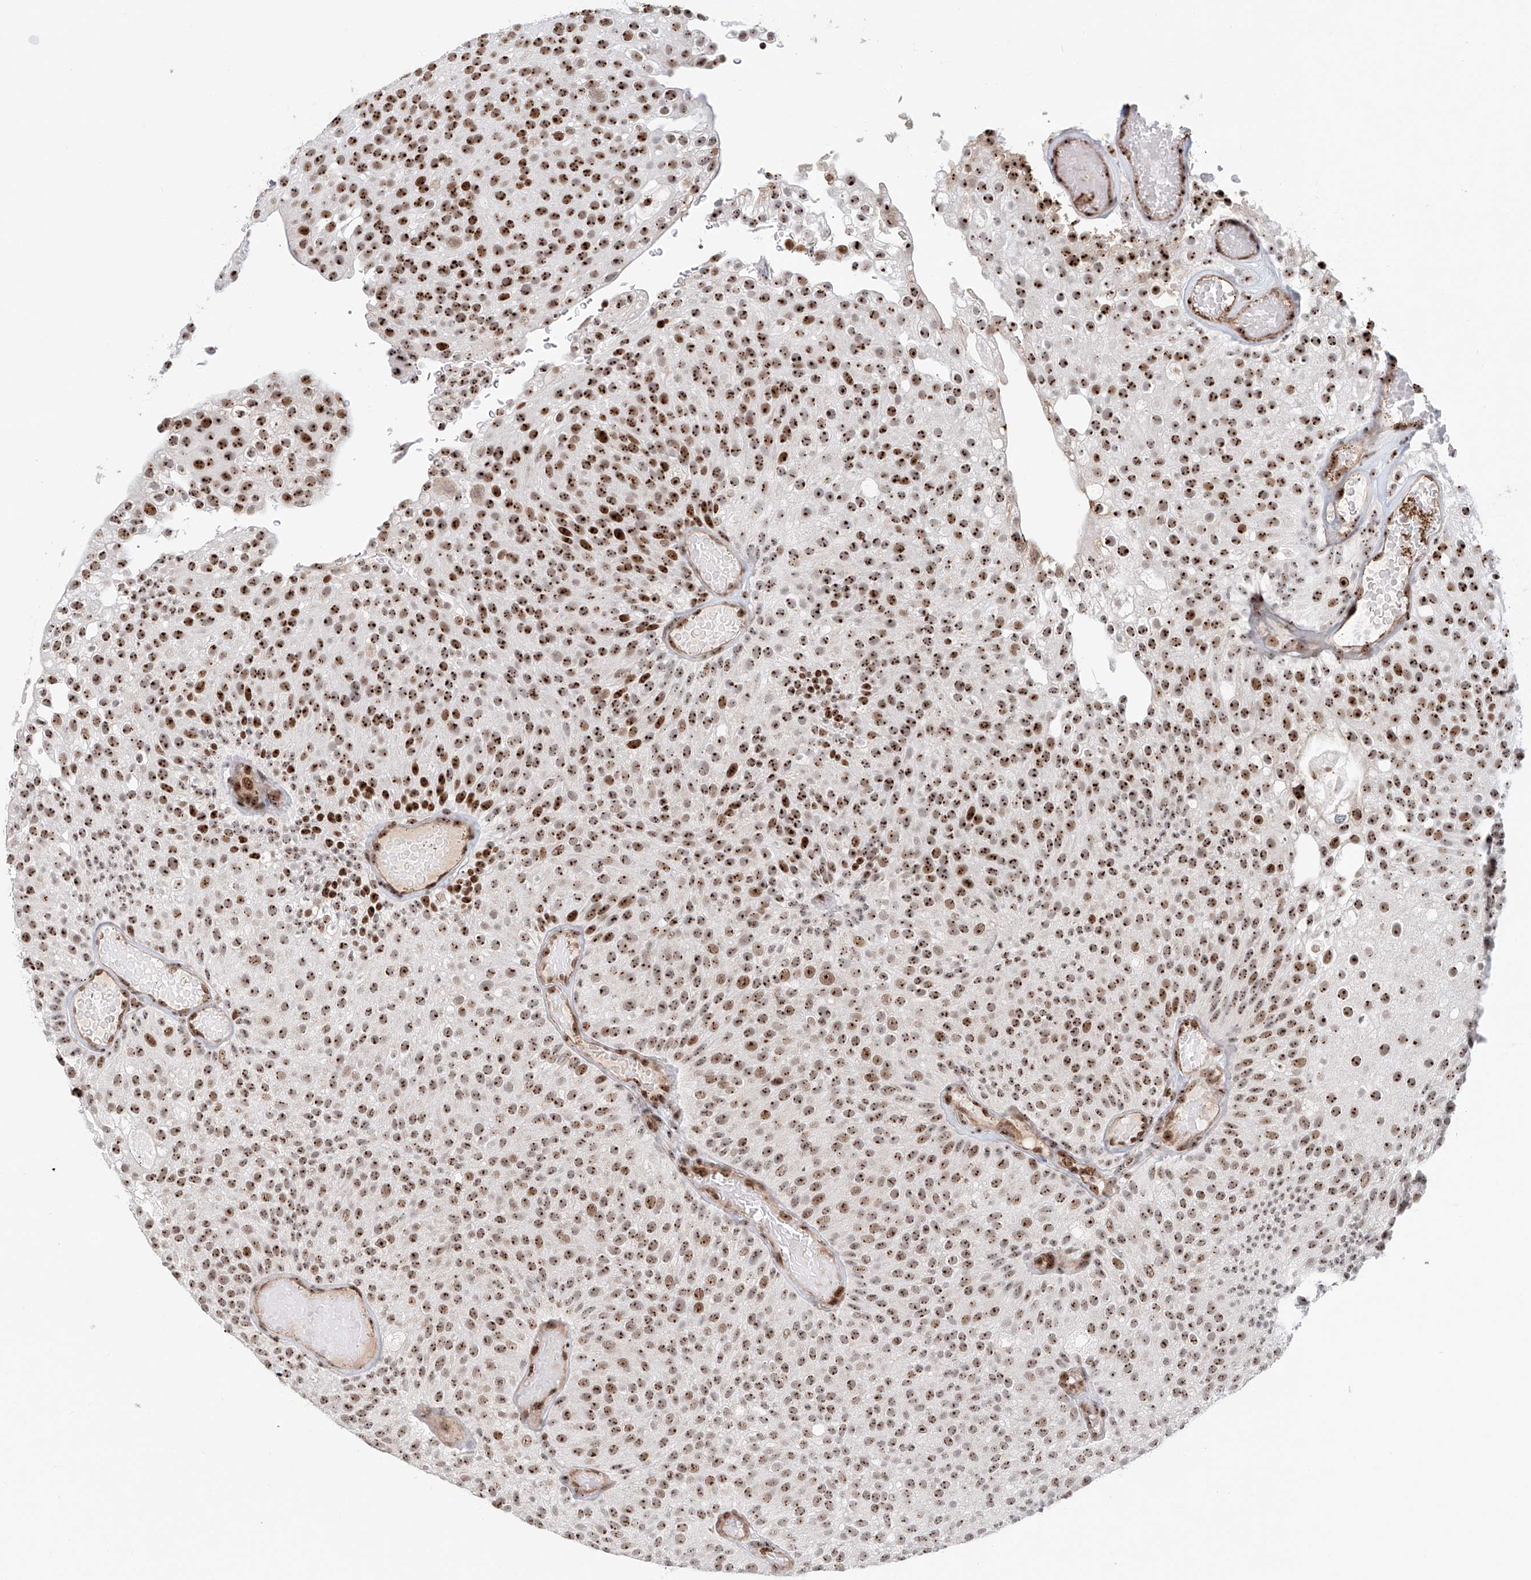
{"staining": {"intensity": "strong", "quantity": ">75%", "location": "nuclear"}, "tissue": "urothelial cancer", "cell_type": "Tumor cells", "image_type": "cancer", "snomed": [{"axis": "morphology", "description": "Urothelial carcinoma, Low grade"}, {"axis": "topography", "description": "Urinary bladder"}], "caption": "Immunohistochemical staining of human urothelial cancer exhibits high levels of strong nuclear protein expression in about >75% of tumor cells. Using DAB (brown) and hematoxylin (blue) stains, captured at high magnification using brightfield microscopy.", "gene": "PRUNE2", "patient": {"sex": "male", "age": 78}}